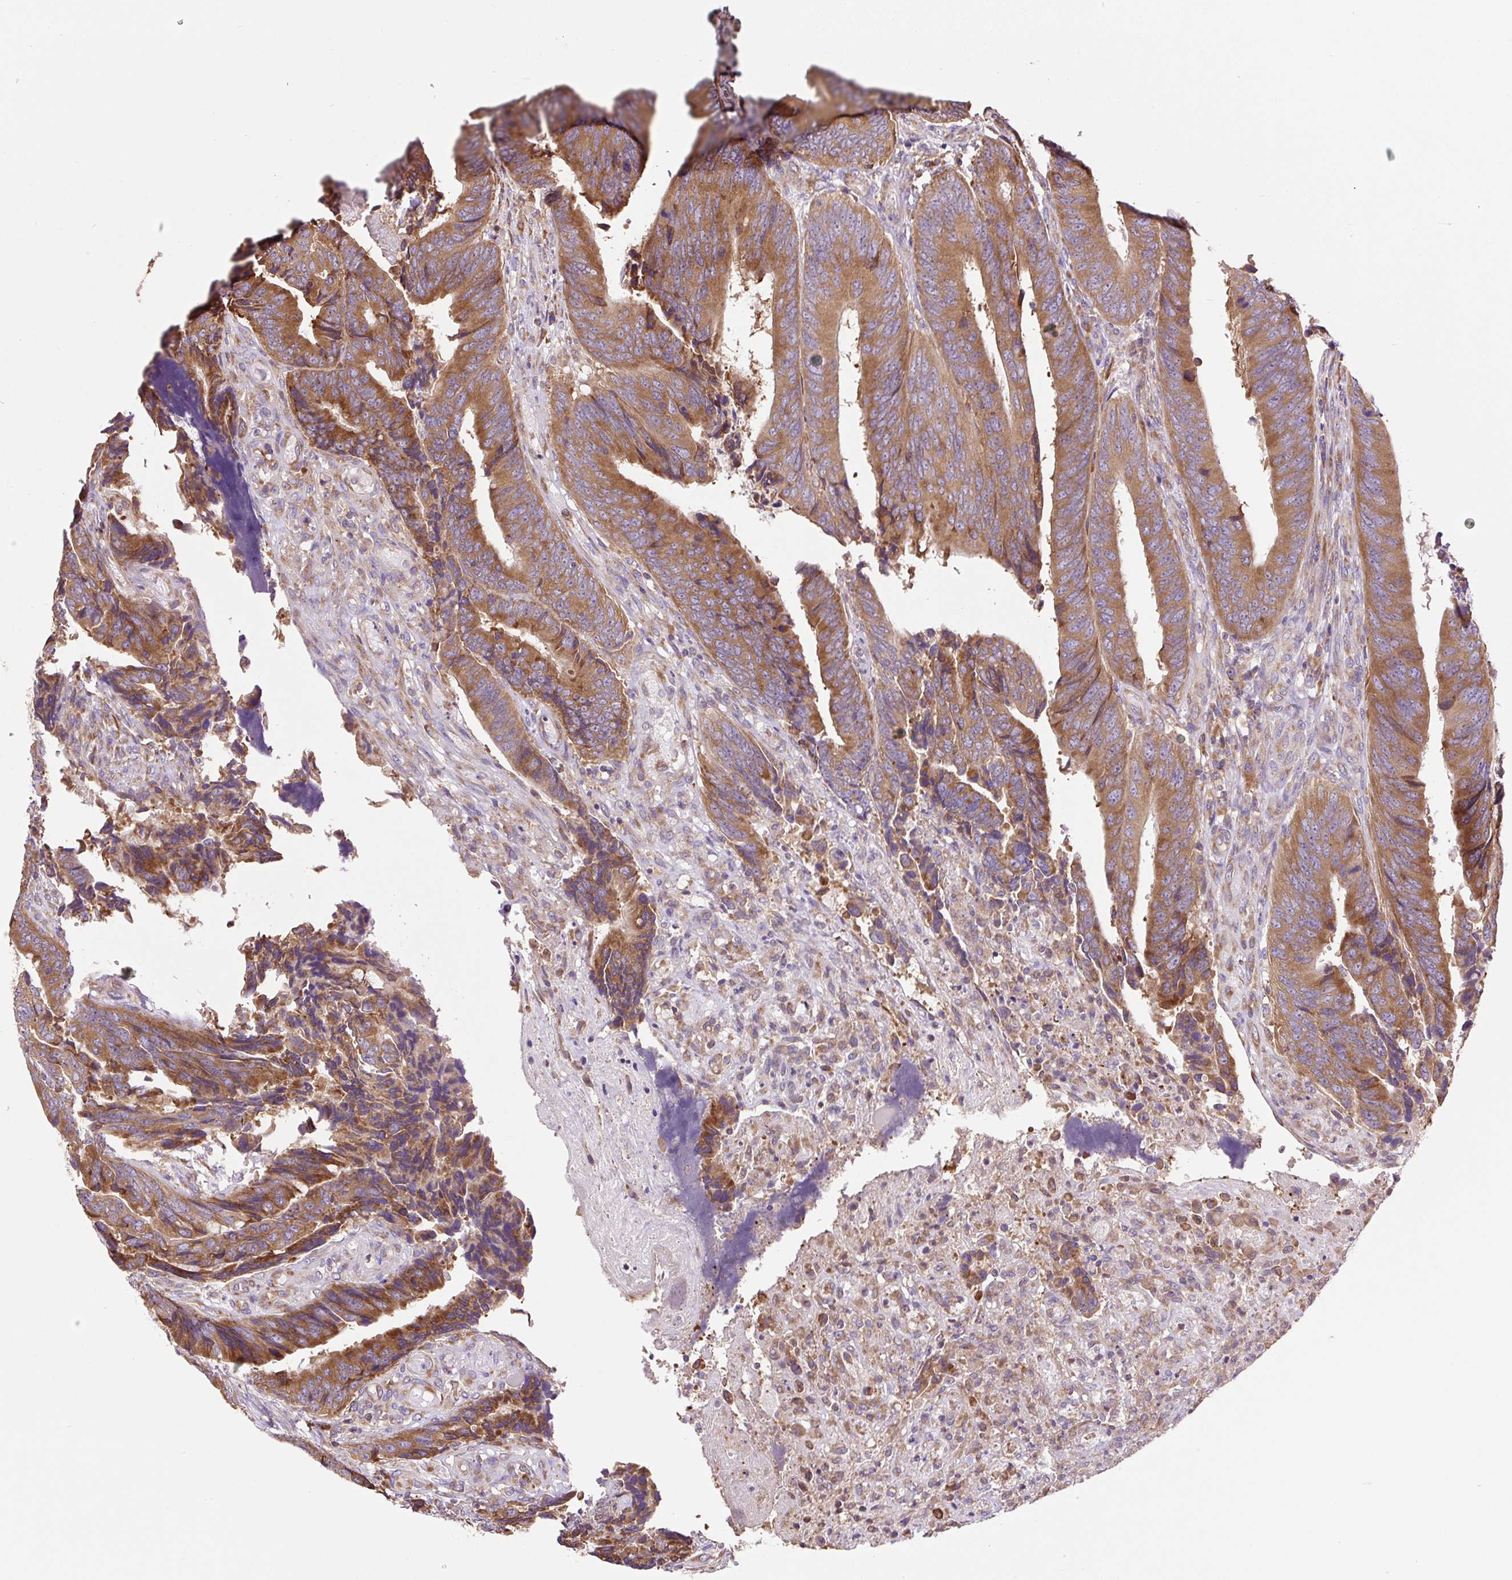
{"staining": {"intensity": "moderate", "quantity": ">75%", "location": "cytoplasmic/membranous"}, "tissue": "colorectal cancer", "cell_type": "Tumor cells", "image_type": "cancer", "snomed": [{"axis": "morphology", "description": "Adenocarcinoma, NOS"}, {"axis": "topography", "description": "Colon"}], "caption": "A medium amount of moderate cytoplasmic/membranous staining is appreciated in about >75% of tumor cells in adenocarcinoma (colorectal) tissue.", "gene": "RPS23", "patient": {"sex": "male", "age": 87}}